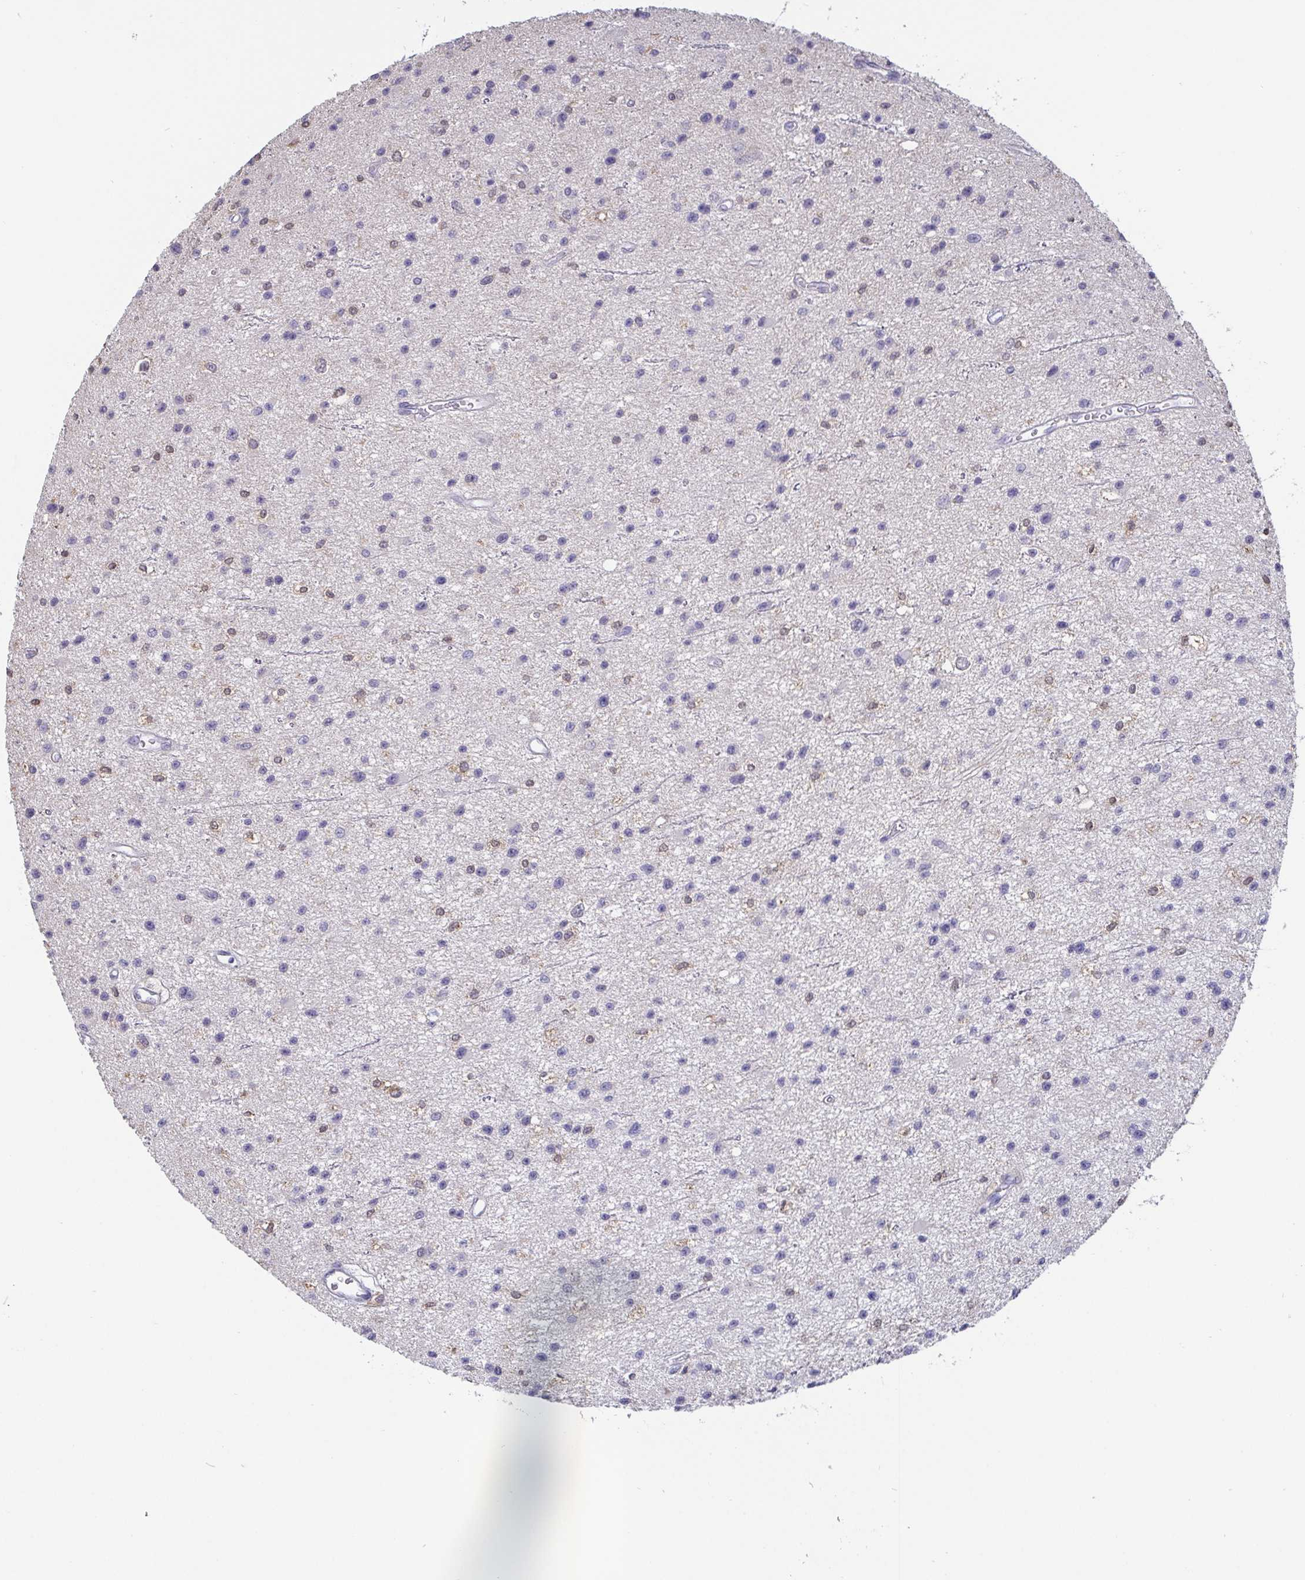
{"staining": {"intensity": "negative", "quantity": "none", "location": "none"}, "tissue": "glioma", "cell_type": "Tumor cells", "image_type": "cancer", "snomed": [{"axis": "morphology", "description": "Glioma, malignant, Low grade"}, {"axis": "topography", "description": "Brain"}], "caption": "The micrograph shows no staining of tumor cells in glioma.", "gene": "IDH1", "patient": {"sex": "male", "age": 43}}